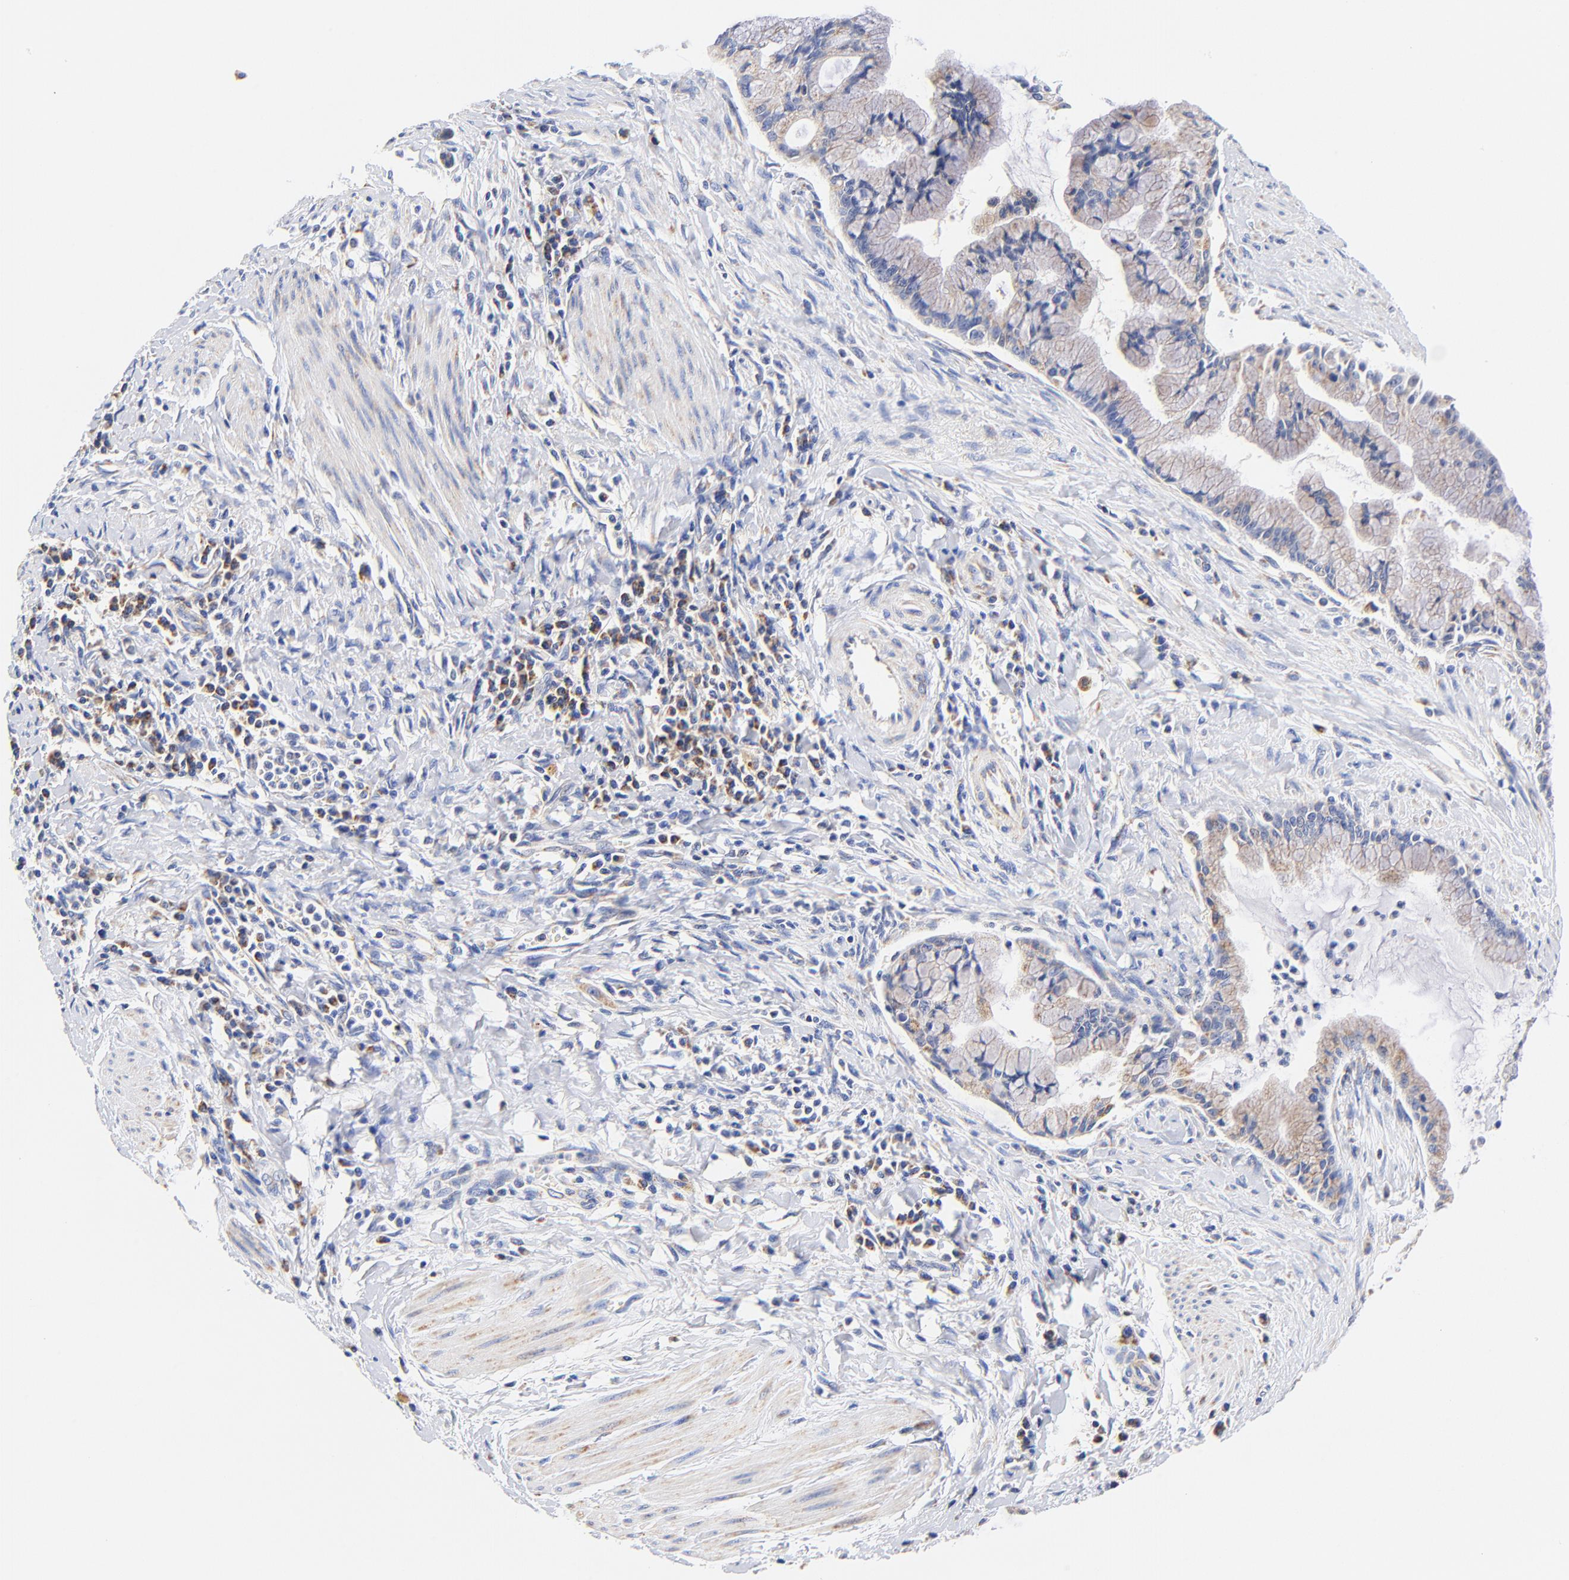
{"staining": {"intensity": "moderate", "quantity": "25%-75%", "location": "cytoplasmic/membranous"}, "tissue": "pancreatic cancer", "cell_type": "Tumor cells", "image_type": "cancer", "snomed": [{"axis": "morphology", "description": "Adenocarcinoma, NOS"}, {"axis": "topography", "description": "Pancreas"}], "caption": "Human pancreatic adenocarcinoma stained with a brown dye reveals moderate cytoplasmic/membranous positive expression in approximately 25%-75% of tumor cells.", "gene": "ATP5F1D", "patient": {"sex": "male", "age": 59}}